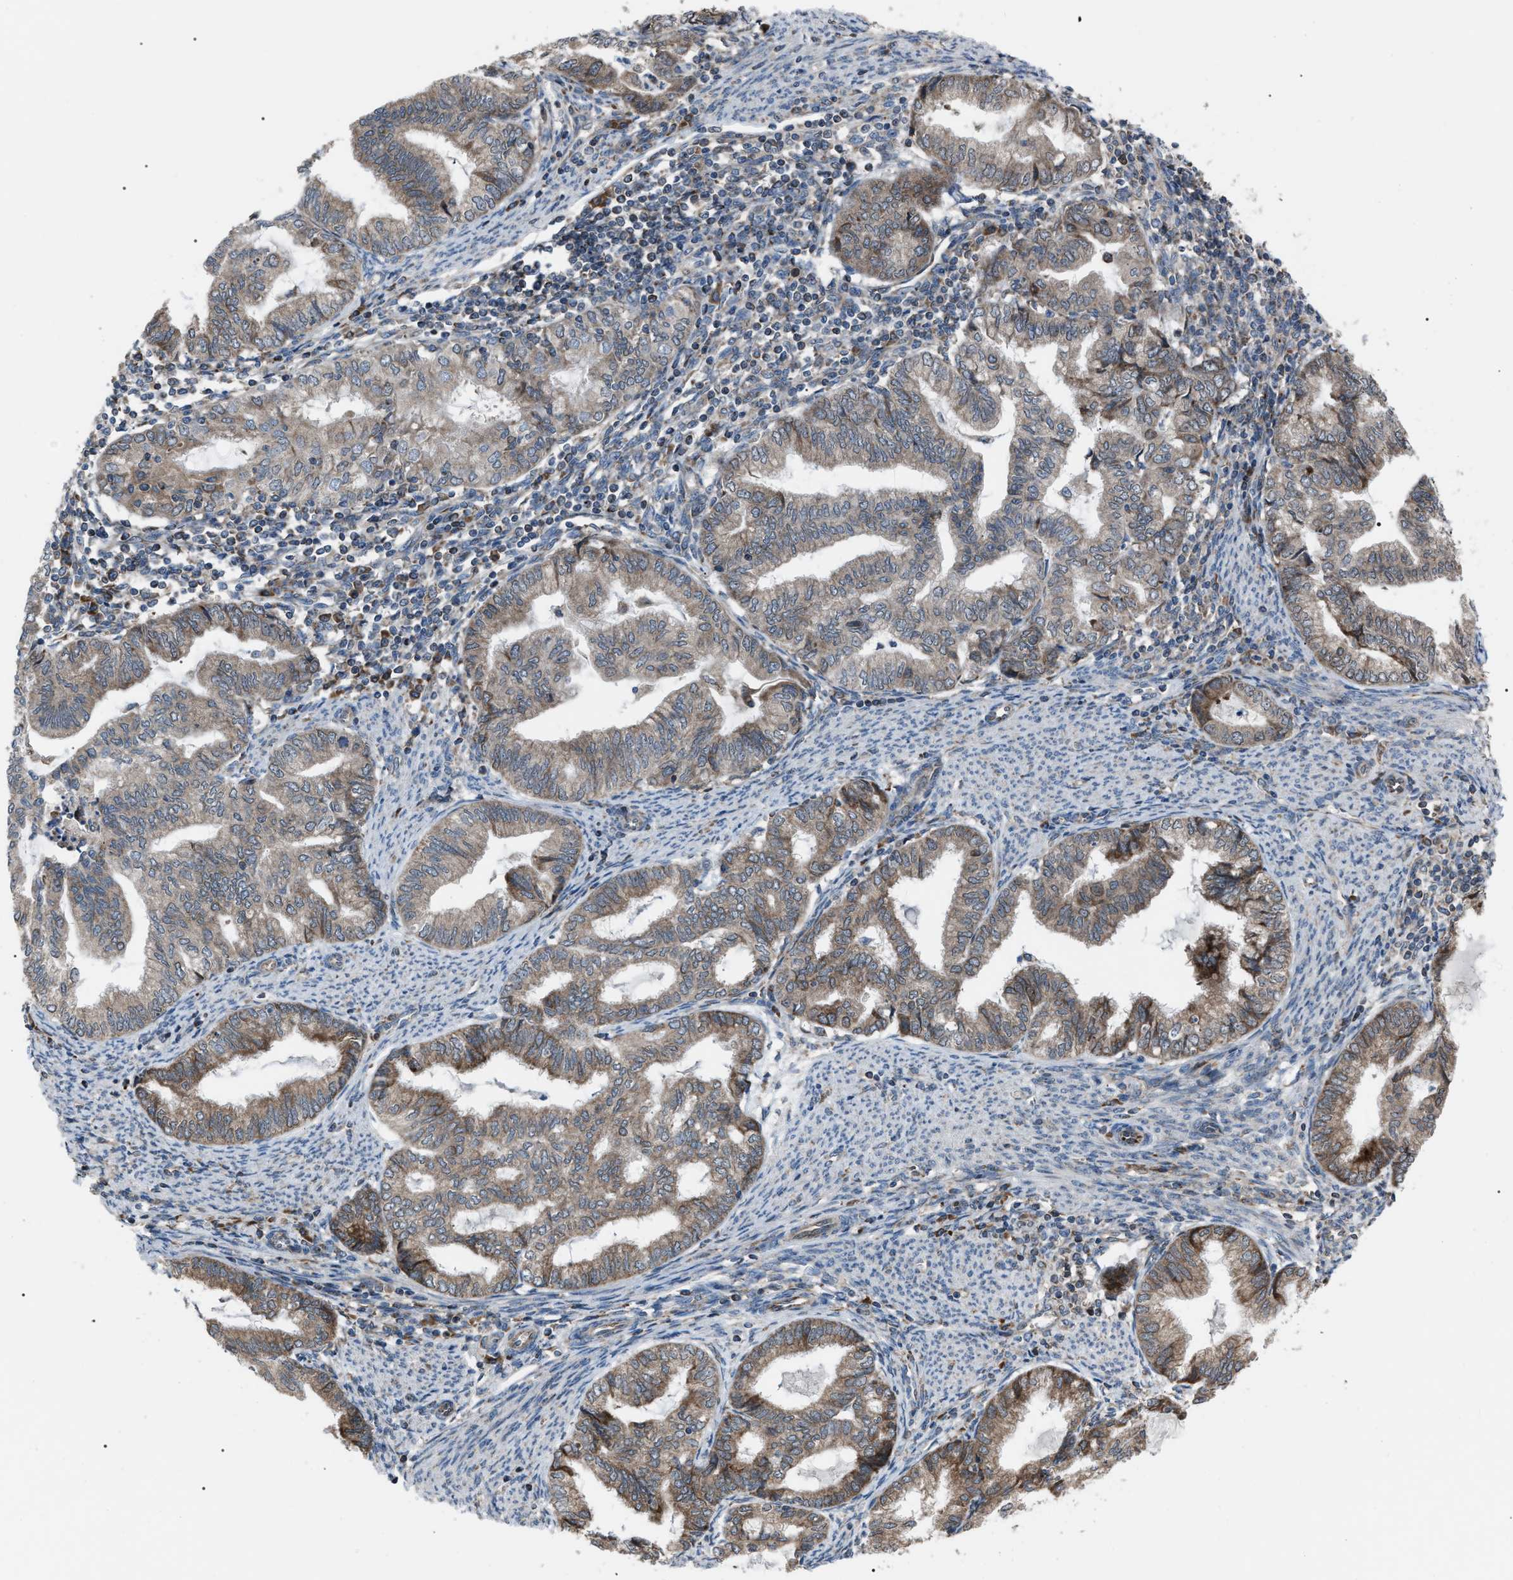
{"staining": {"intensity": "moderate", "quantity": ">75%", "location": "cytoplasmic/membranous"}, "tissue": "endometrial cancer", "cell_type": "Tumor cells", "image_type": "cancer", "snomed": [{"axis": "morphology", "description": "Adenocarcinoma, NOS"}, {"axis": "topography", "description": "Endometrium"}], "caption": "Immunohistochemistry (DAB) staining of adenocarcinoma (endometrial) shows moderate cytoplasmic/membranous protein positivity in about >75% of tumor cells. Using DAB (brown) and hematoxylin (blue) stains, captured at high magnification using brightfield microscopy.", "gene": "AGO2", "patient": {"sex": "female", "age": 79}}